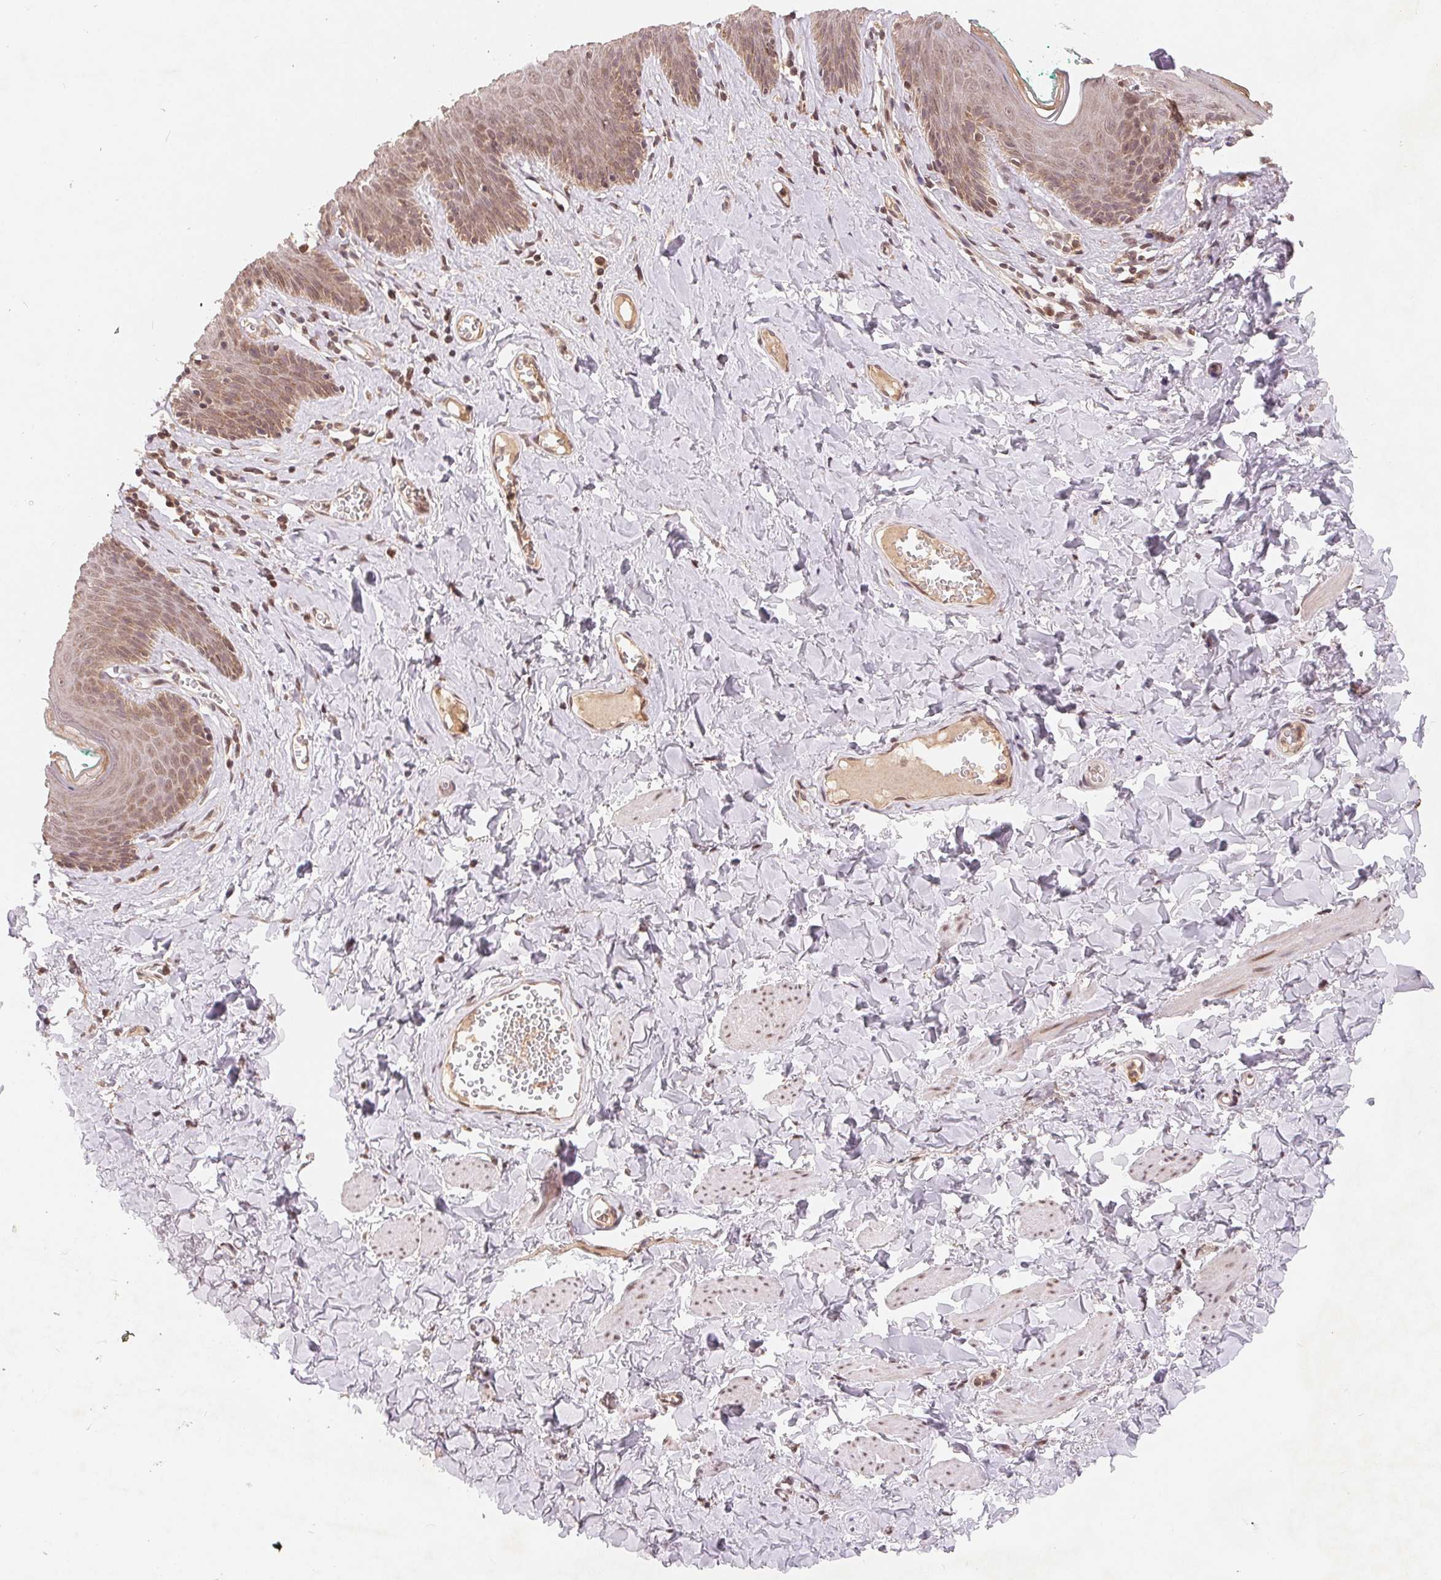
{"staining": {"intensity": "weak", "quantity": "25%-75%", "location": "nuclear"}, "tissue": "skin", "cell_type": "Epidermal cells", "image_type": "normal", "snomed": [{"axis": "morphology", "description": "Normal tissue, NOS"}, {"axis": "topography", "description": "Vulva"}, {"axis": "topography", "description": "Peripheral nerve tissue"}], "caption": "Normal skin was stained to show a protein in brown. There is low levels of weak nuclear expression in about 25%-75% of epidermal cells. The staining was performed using DAB (3,3'-diaminobenzidine), with brown indicating positive protein expression. Nuclei are stained blue with hematoxylin.", "gene": "HMGN3", "patient": {"sex": "female", "age": 66}}